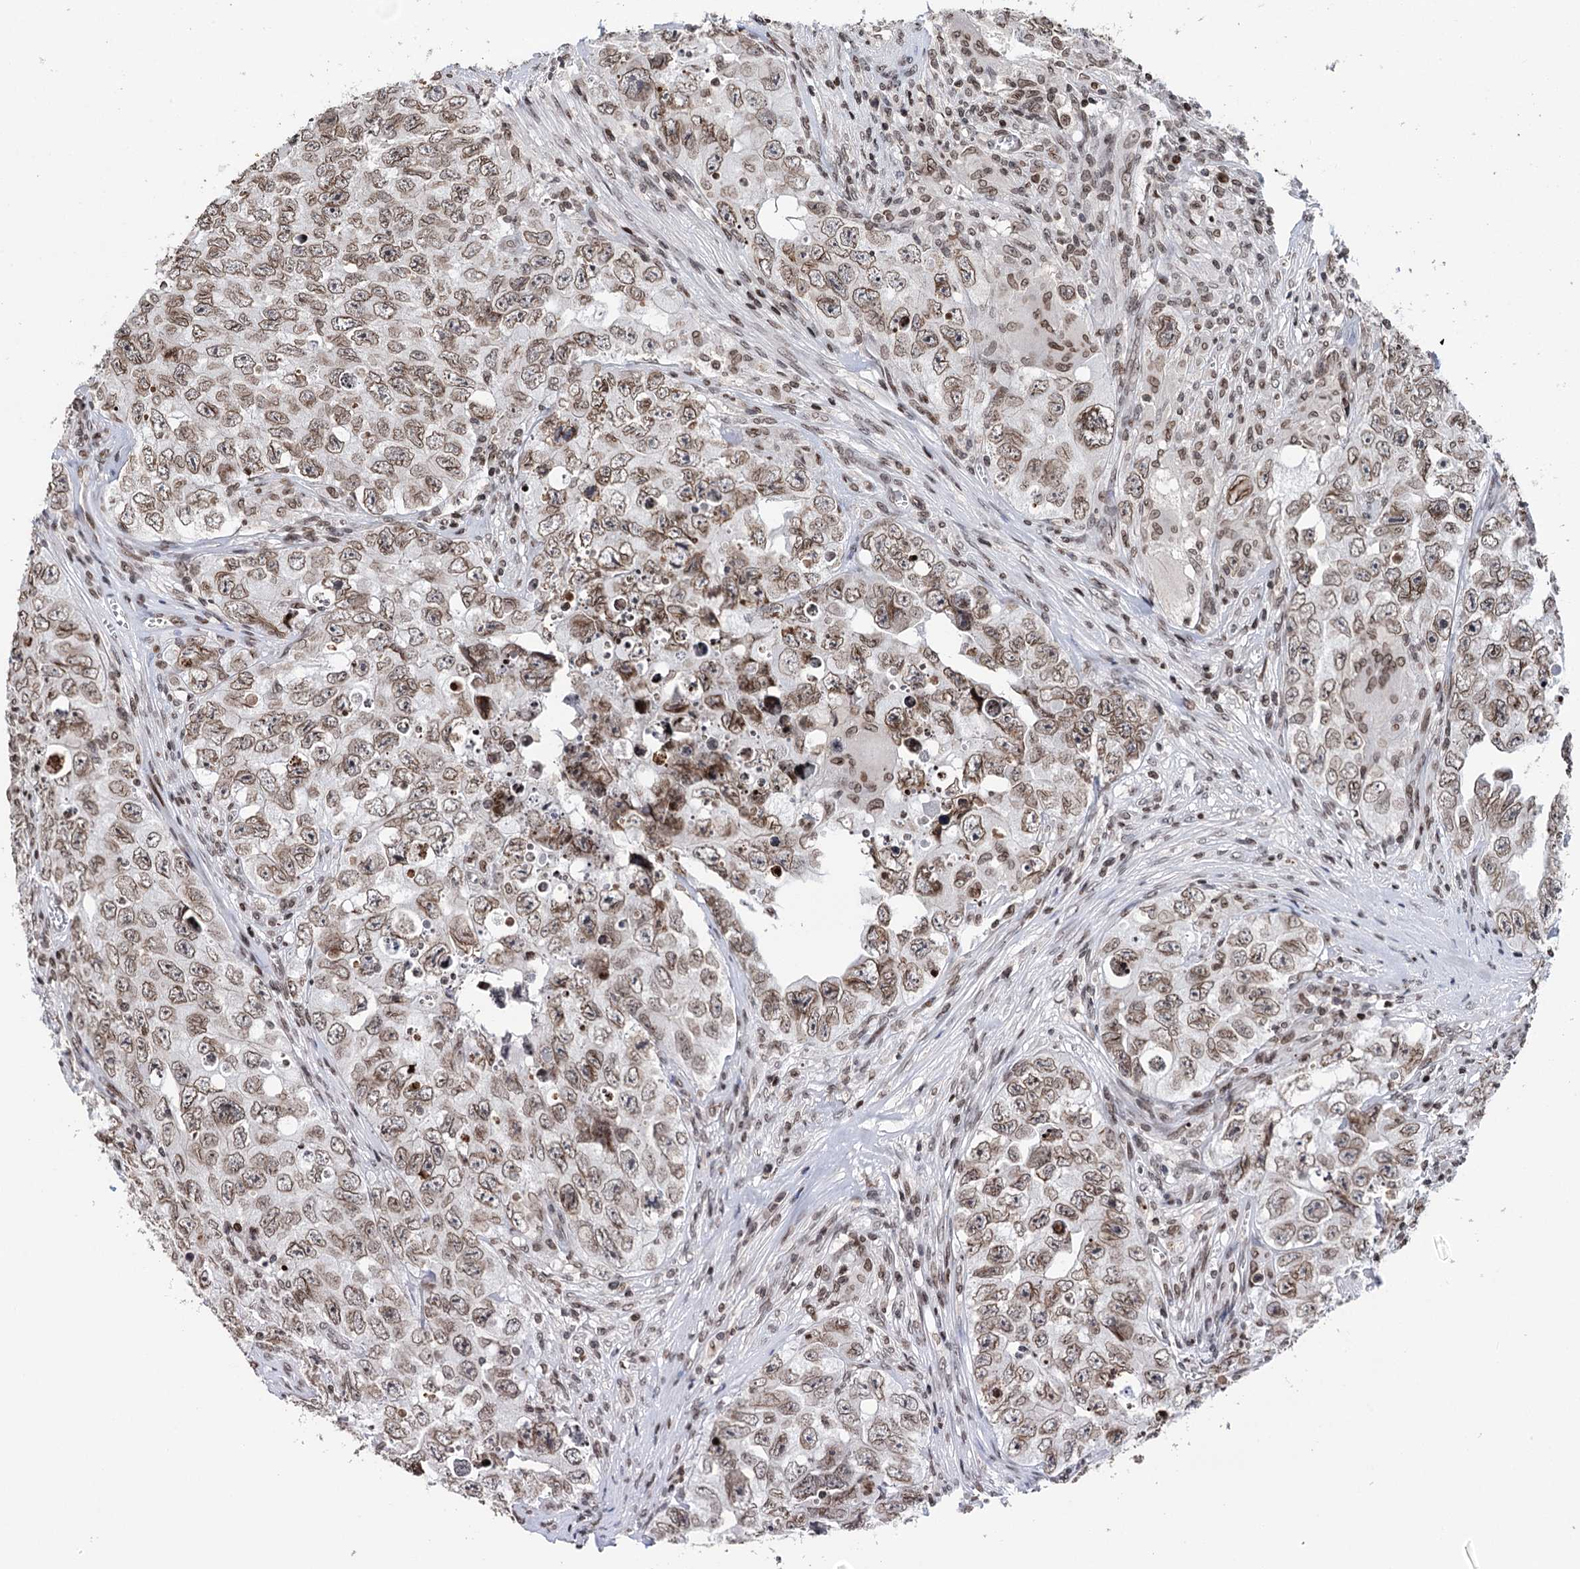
{"staining": {"intensity": "moderate", "quantity": ">75%", "location": "nuclear"}, "tissue": "testis cancer", "cell_type": "Tumor cells", "image_type": "cancer", "snomed": [{"axis": "morphology", "description": "Seminoma, NOS"}, {"axis": "morphology", "description": "Carcinoma, Embryonal, NOS"}, {"axis": "topography", "description": "Testis"}], "caption": "Moderate nuclear positivity is identified in about >75% of tumor cells in seminoma (testis).", "gene": "CCDC77", "patient": {"sex": "male", "age": 43}}